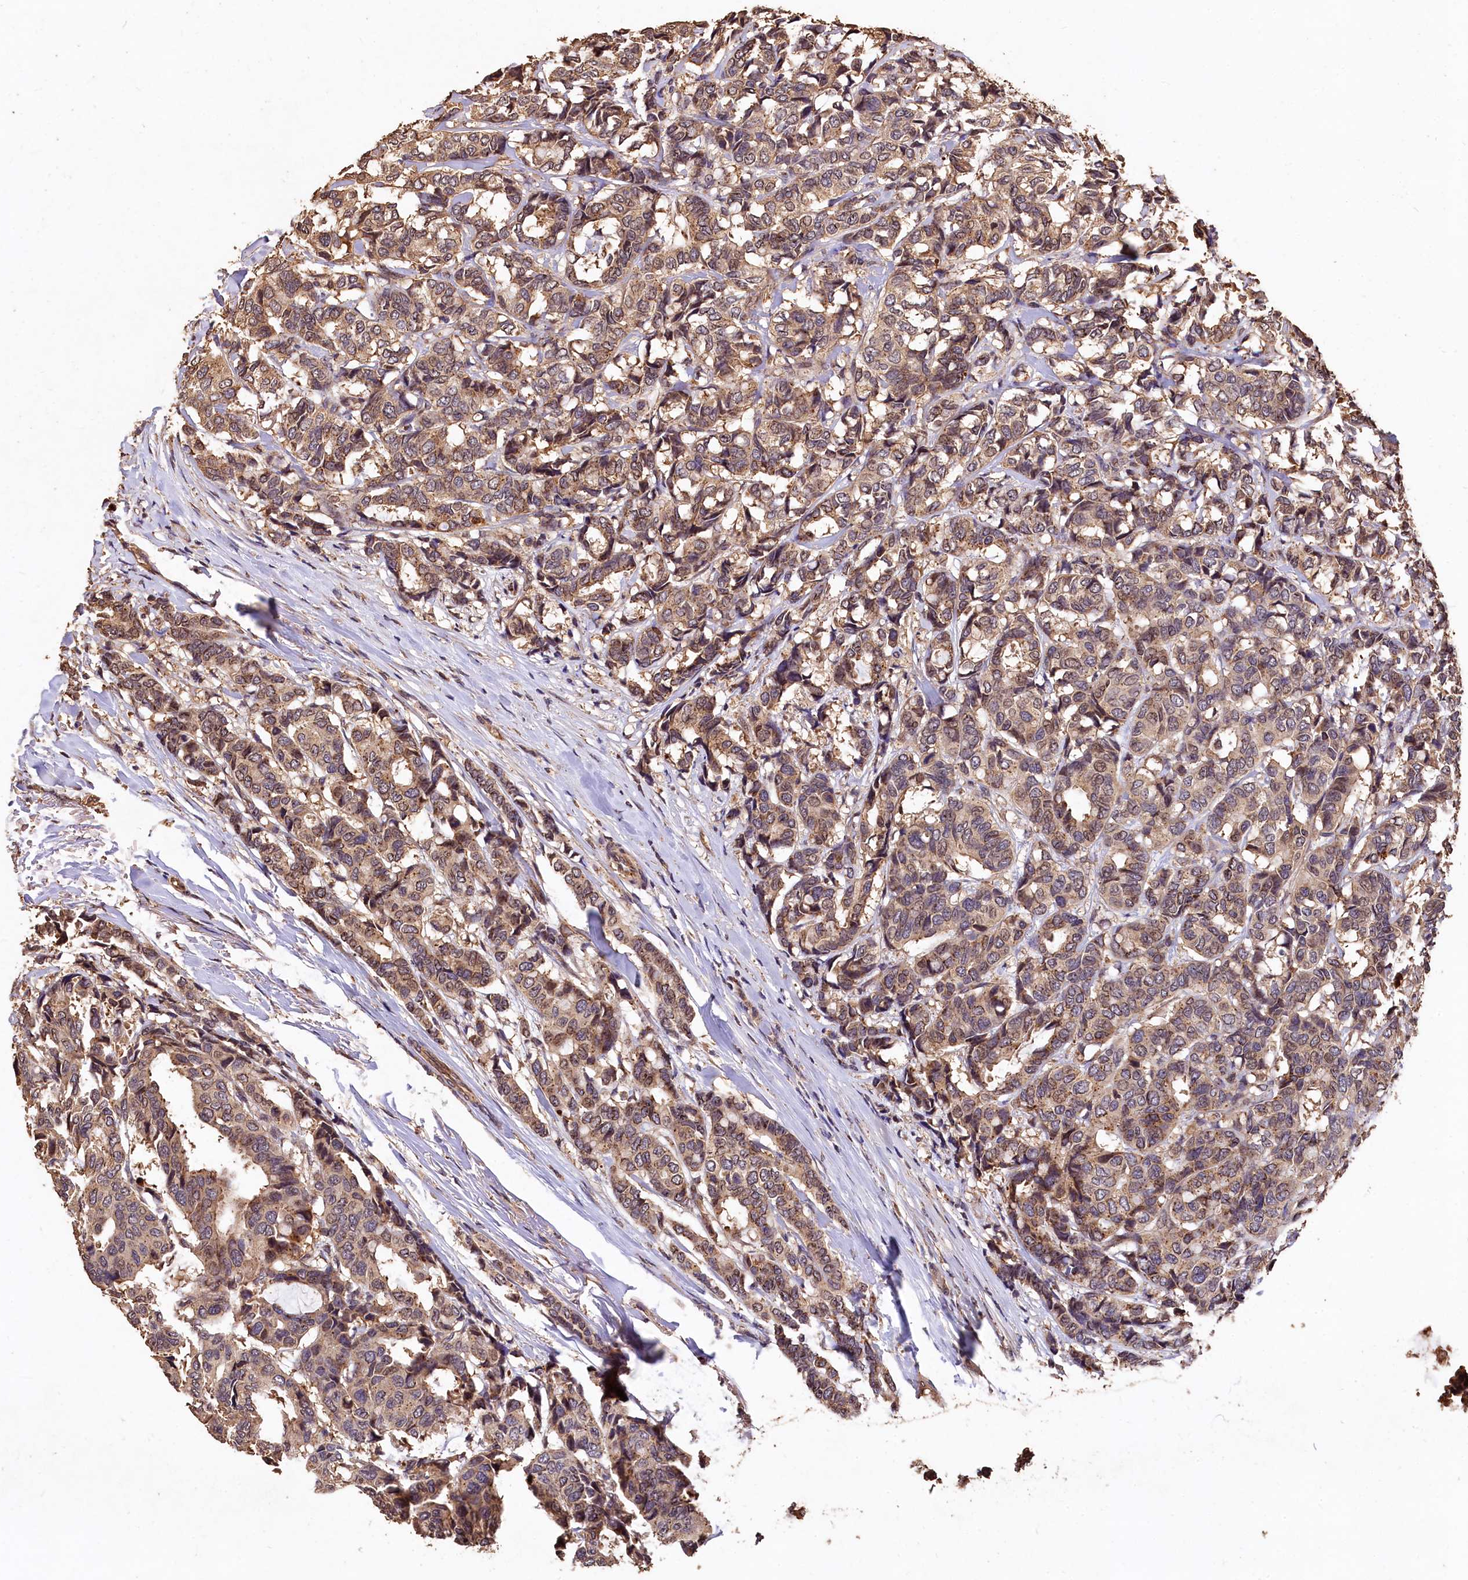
{"staining": {"intensity": "moderate", "quantity": ">75%", "location": "cytoplasmic/membranous"}, "tissue": "breast cancer", "cell_type": "Tumor cells", "image_type": "cancer", "snomed": [{"axis": "morphology", "description": "Duct carcinoma"}, {"axis": "topography", "description": "Breast"}], "caption": "A high-resolution photomicrograph shows IHC staining of breast infiltrating ductal carcinoma, which displays moderate cytoplasmic/membranous positivity in approximately >75% of tumor cells. (DAB IHC, brown staining for protein, blue staining for nuclei).", "gene": "LSM4", "patient": {"sex": "female", "age": 87}}